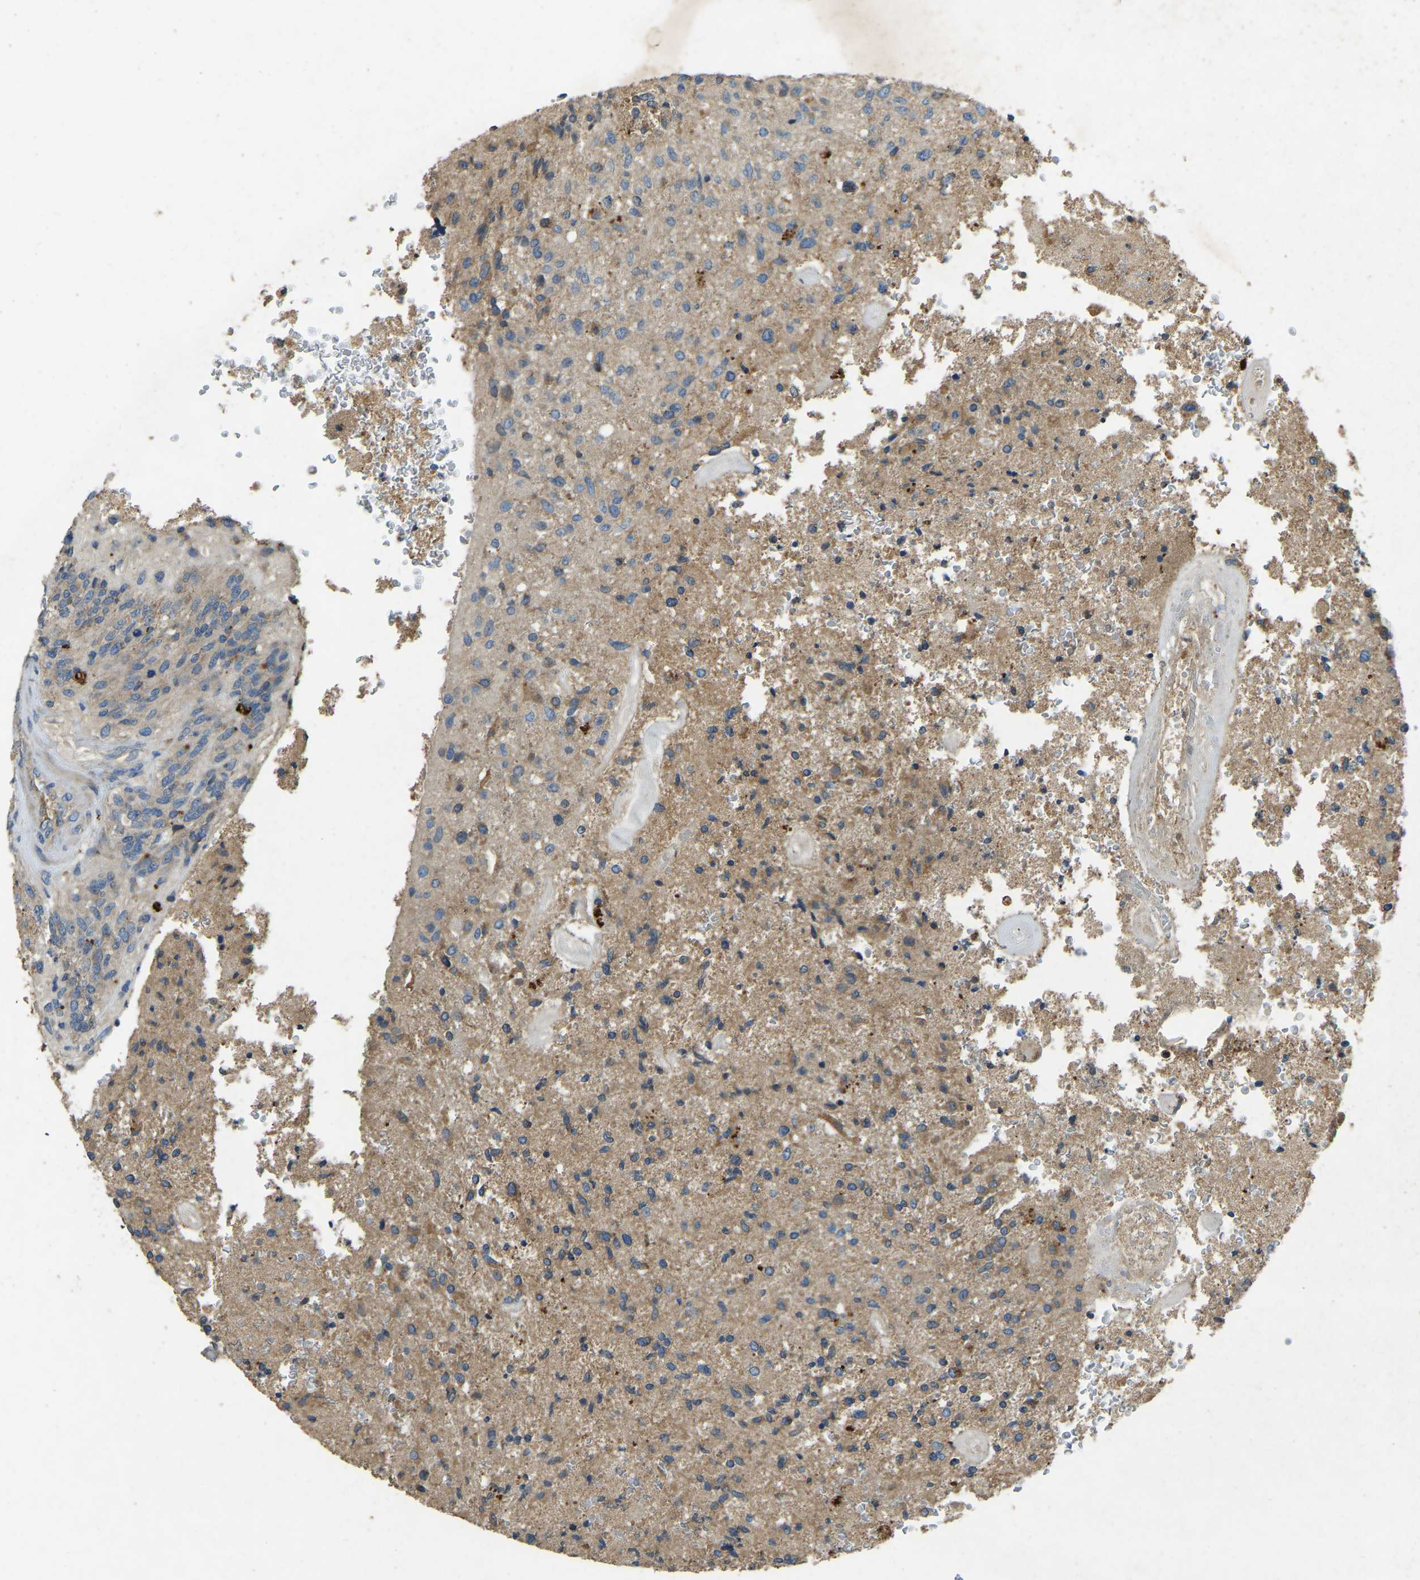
{"staining": {"intensity": "weak", "quantity": "25%-75%", "location": "cytoplasmic/membranous"}, "tissue": "glioma", "cell_type": "Tumor cells", "image_type": "cancer", "snomed": [{"axis": "morphology", "description": "Normal tissue, NOS"}, {"axis": "morphology", "description": "Glioma, malignant, High grade"}, {"axis": "topography", "description": "Cerebral cortex"}], "caption": "A brown stain highlights weak cytoplasmic/membranous positivity of a protein in malignant glioma (high-grade) tumor cells.", "gene": "ATP8B1", "patient": {"sex": "male", "age": 77}}